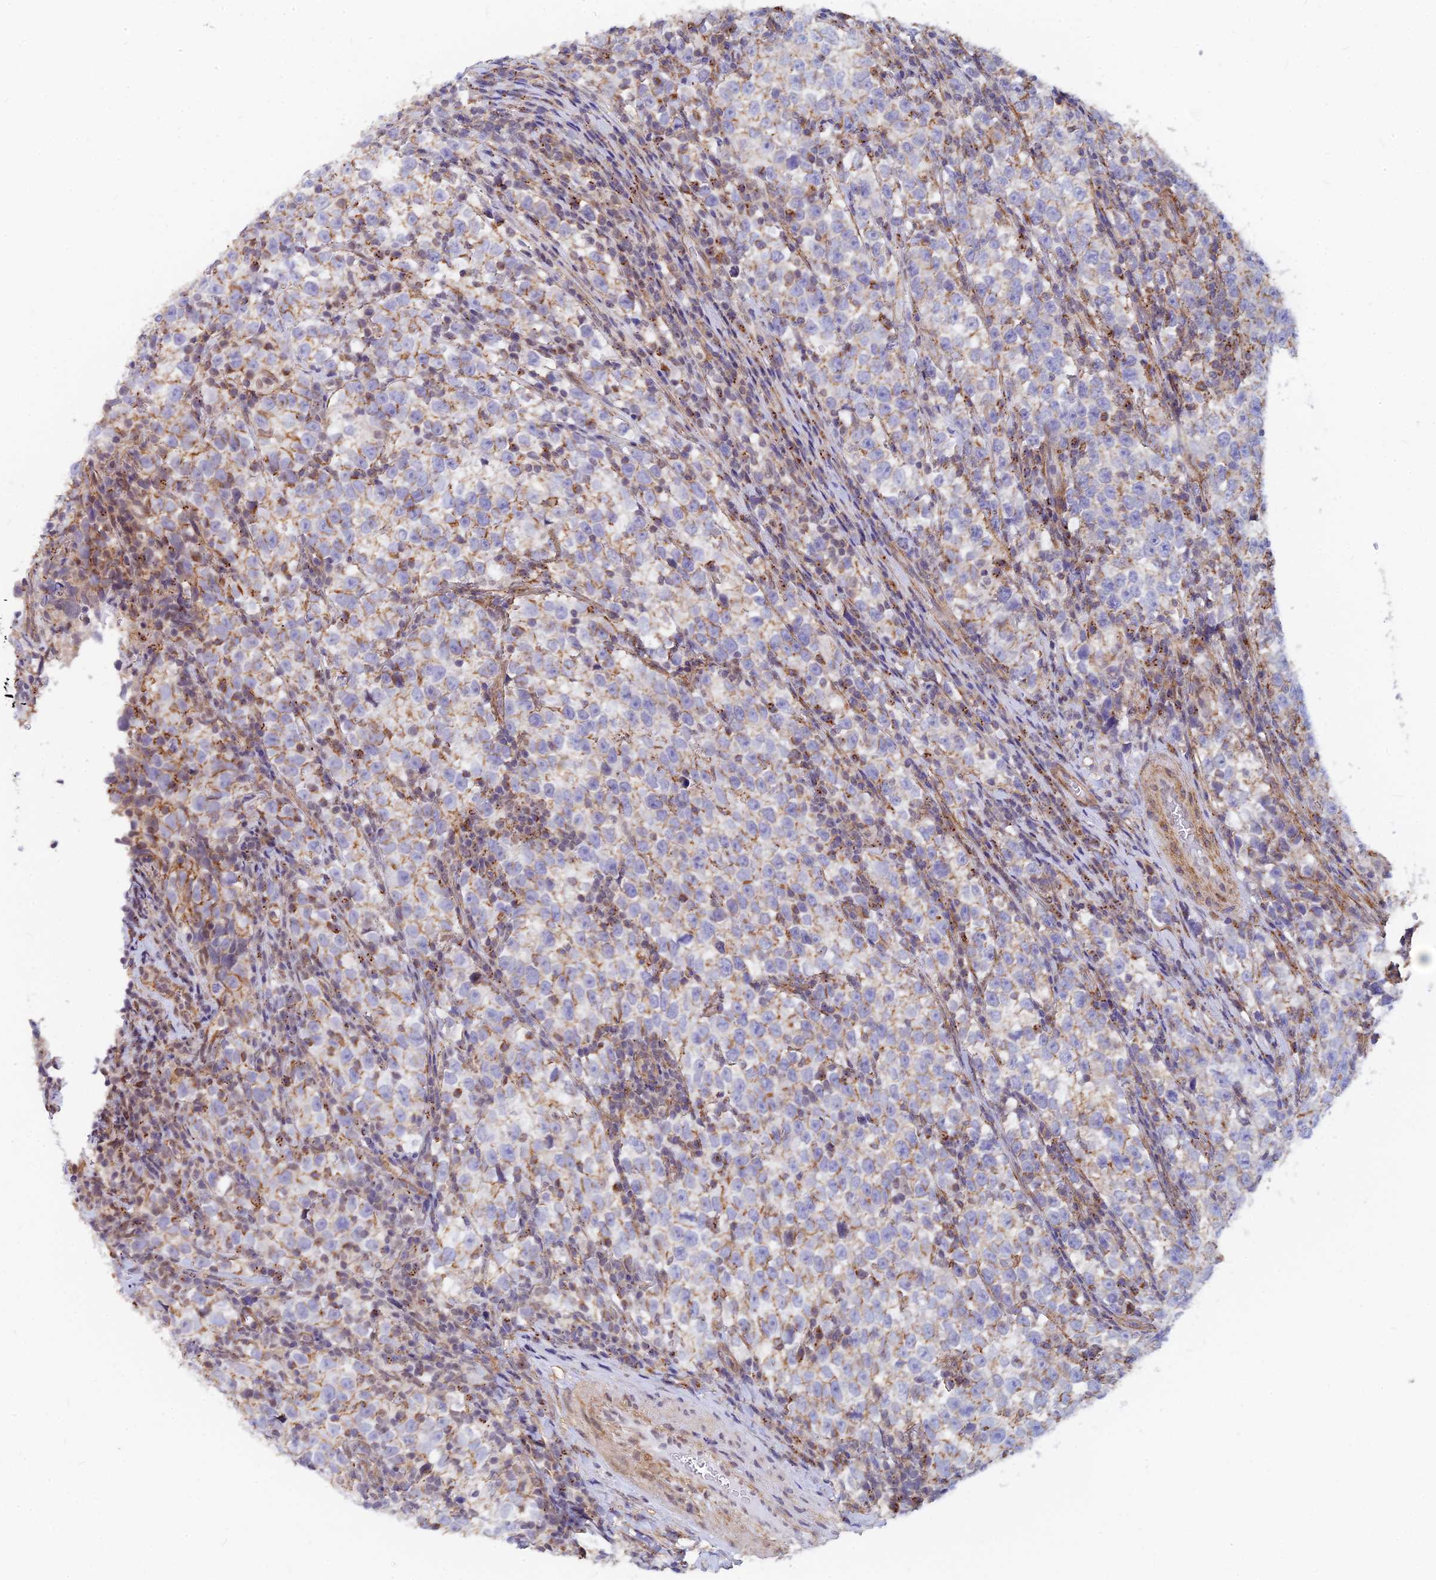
{"staining": {"intensity": "weak", "quantity": ">75%", "location": "cytoplasmic/membranous"}, "tissue": "testis cancer", "cell_type": "Tumor cells", "image_type": "cancer", "snomed": [{"axis": "morphology", "description": "Normal tissue, NOS"}, {"axis": "morphology", "description": "Seminoma, NOS"}, {"axis": "topography", "description": "Testis"}], "caption": "Tumor cells show low levels of weak cytoplasmic/membranous positivity in approximately >75% of cells in seminoma (testis).", "gene": "VSTM2L", "patient": {"sex": "male", "age": 43}}